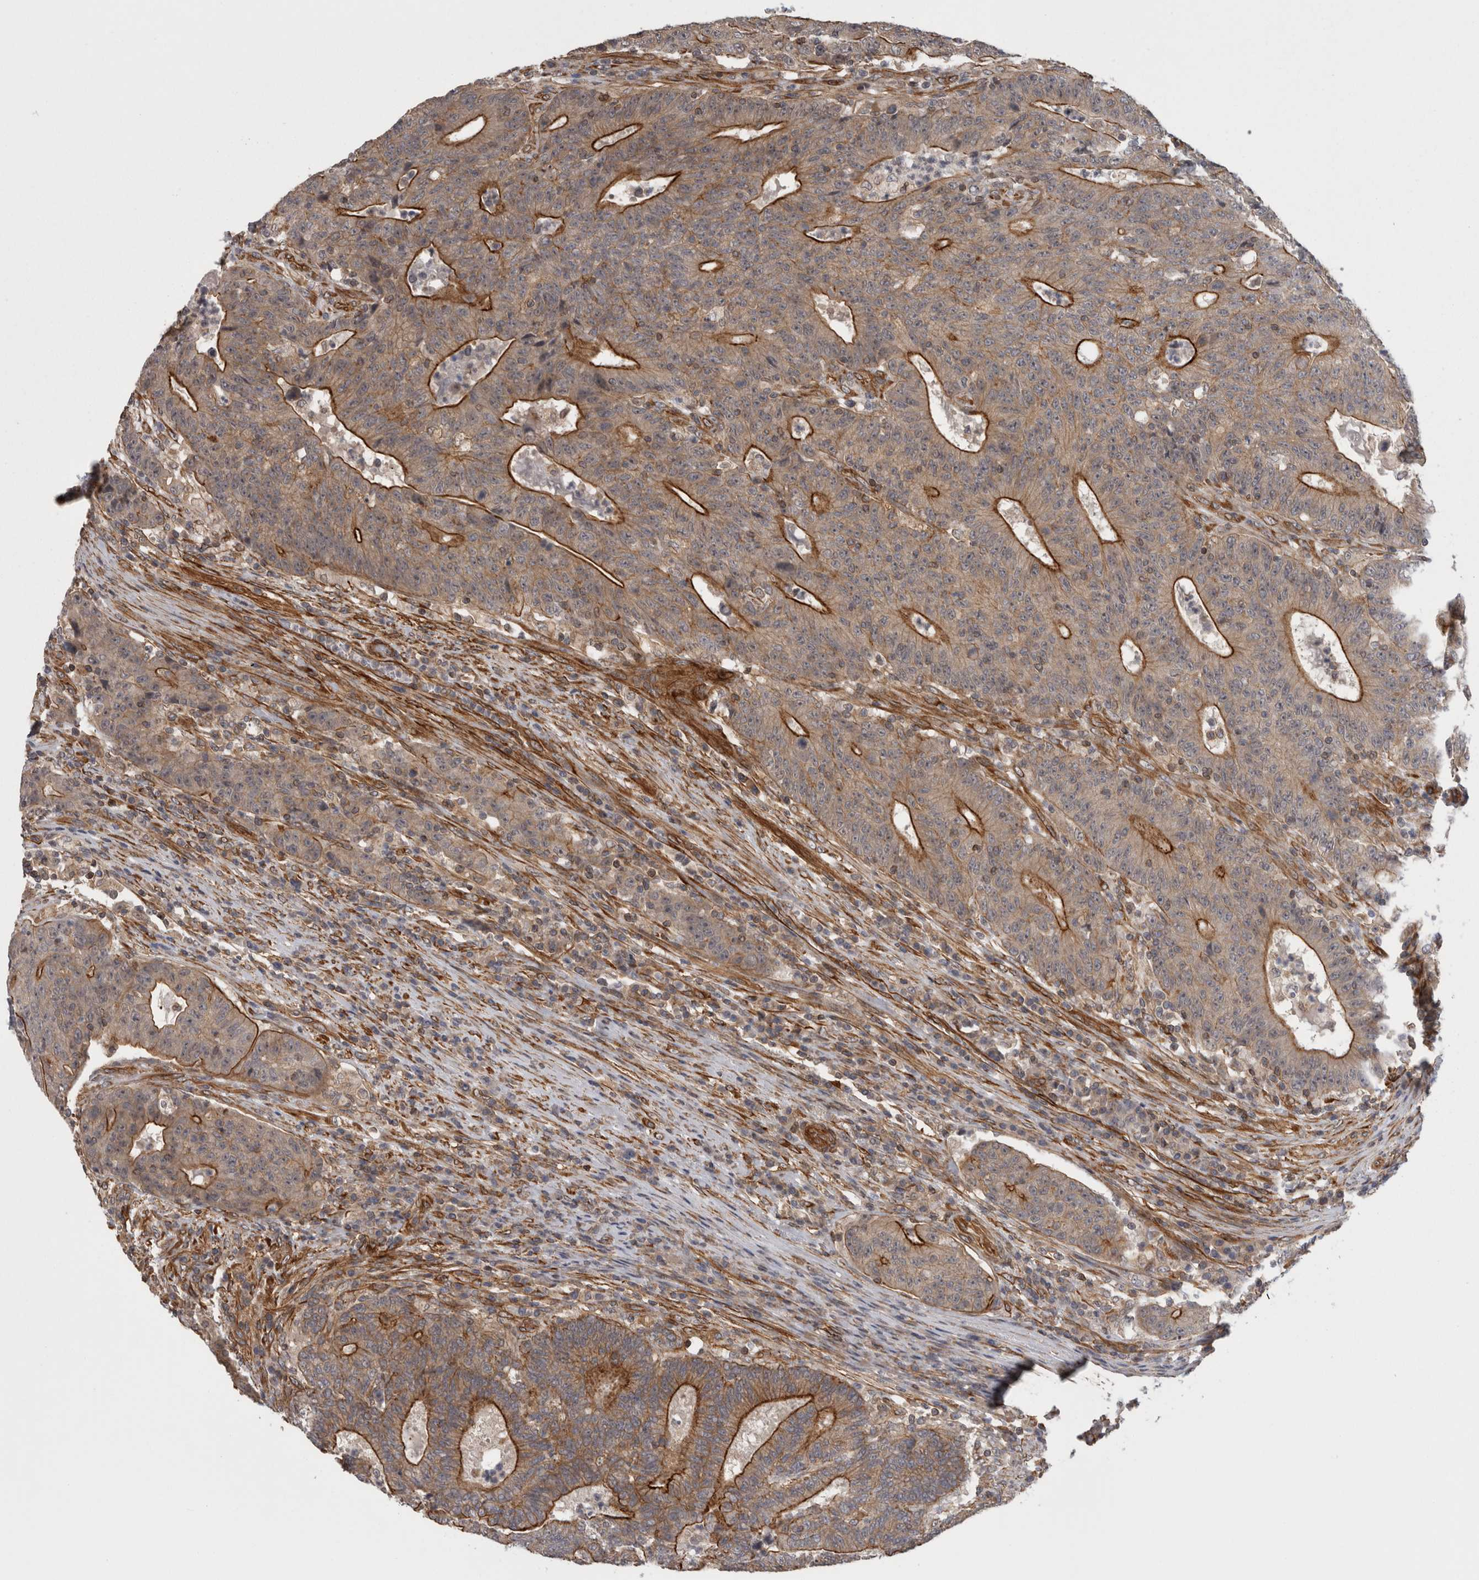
{"staining": {"intensity": "moderate", "quantity": "<25%", "location": "cytoplasmic/membranous"}, "tissue": "colorectal cancer", "cell_type": "Tumor cells", "image_type": "cancer", "snomed": [{"axis": "morphology", "description": "Normal tissue, NOS"}, {"axis": "morphology", "description": "Adenocarcinoma, NOS"}, {"axis": "topography", "description": "Colon"}], "caption": "Protein analysis of colorectal adenocarcinoma tissue shows moderate cytoplasmic/membranous expression in approximately <25% of tumor cells.", "gene": "RMDN1", "patient": {"sex": "female", "age": 75}}